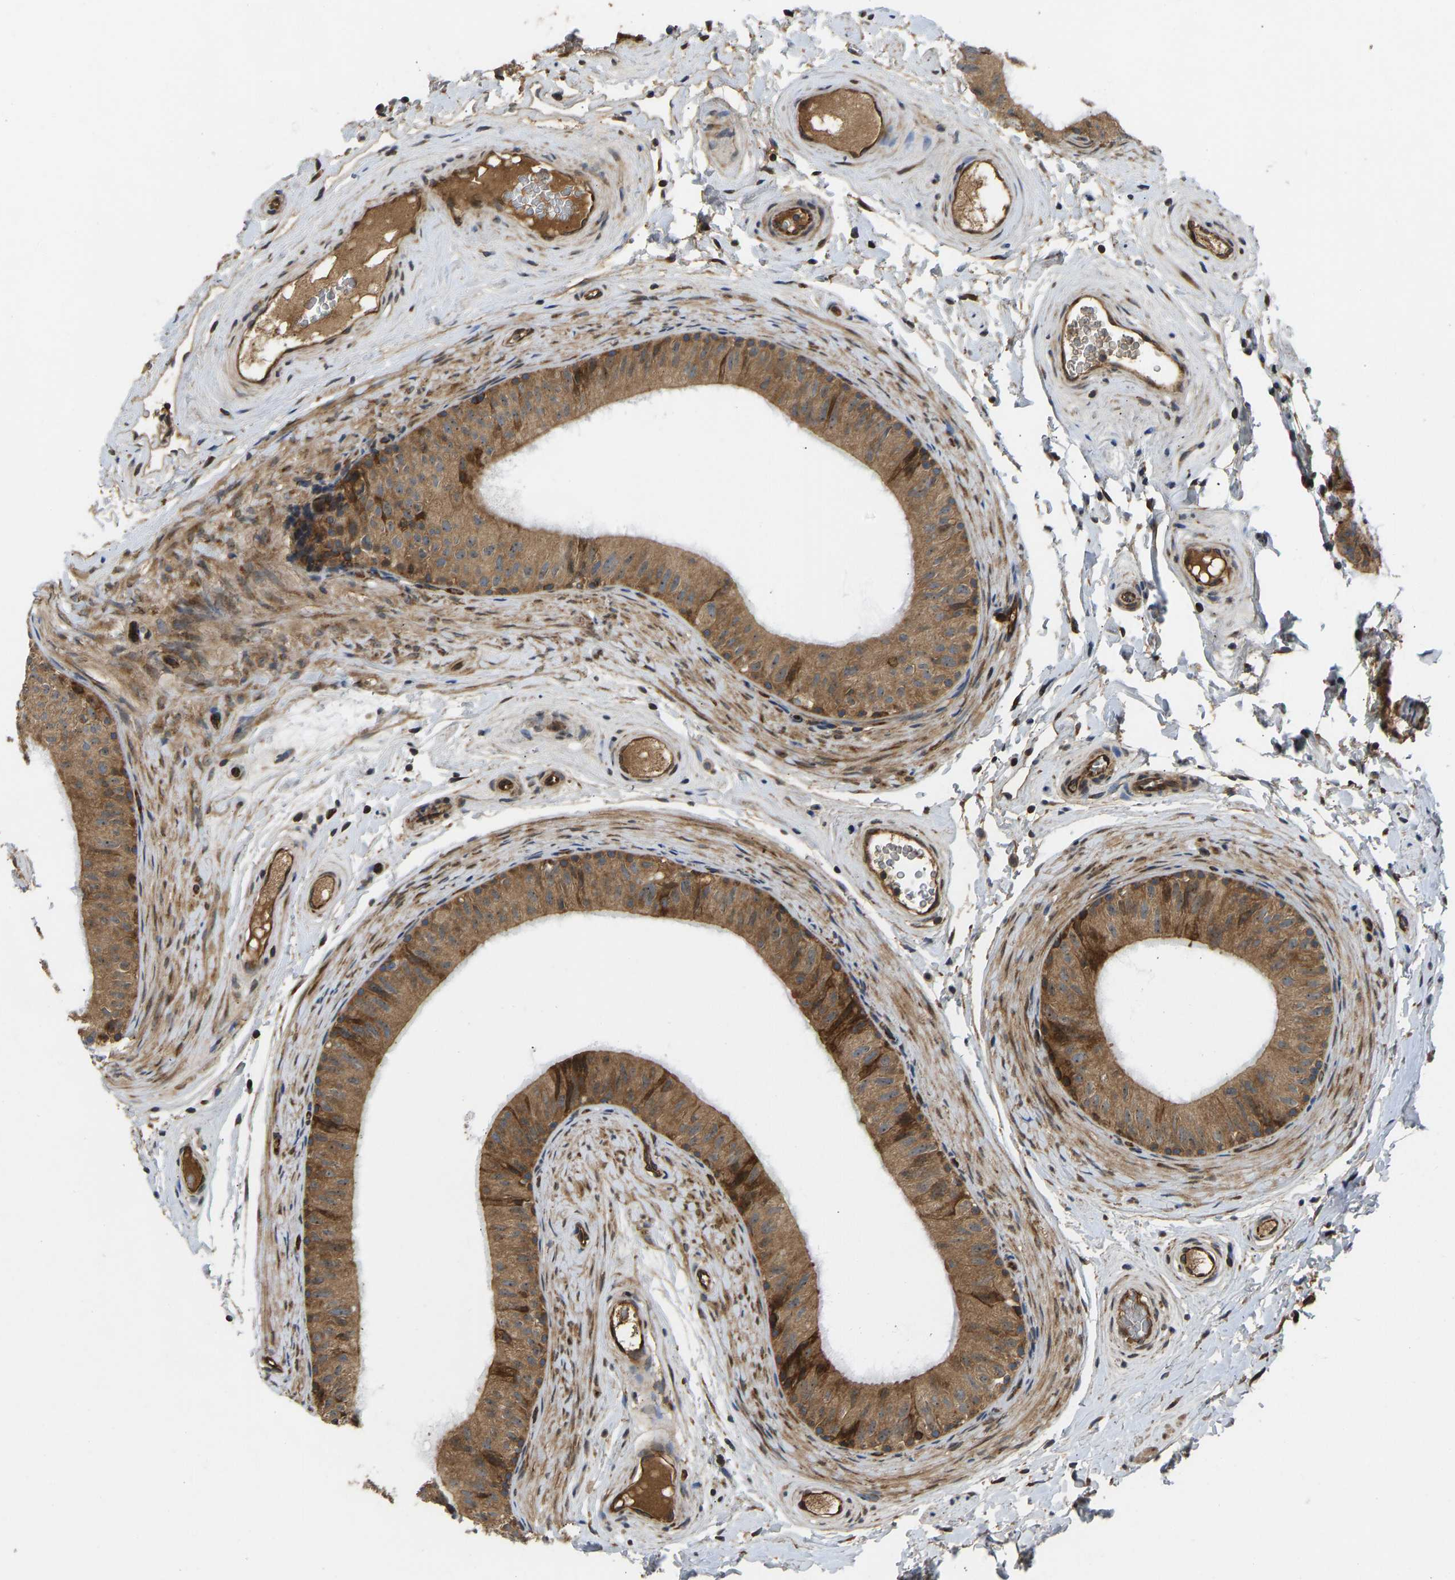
{"staining": {"intensity": "strong", "quantity": ">75%", "location": "cytoplasmic/membranous"}, "tissue": "epididymis", "cell_type": "Glandular cells", "image_type": "normal", "snomed": [{"axis": "morphology", "description": "Normal tissue, NOS"}, {"axis": "topography", "description": "Epididymis"}], "caption": "Protein analysis of unremarkable epididymis reveals strong cytoplasmic/membranous positivity in approximately >75% of glandular cells.", "gene": "RASGRF2", "patient": {"sex": "male", "age": 34}}